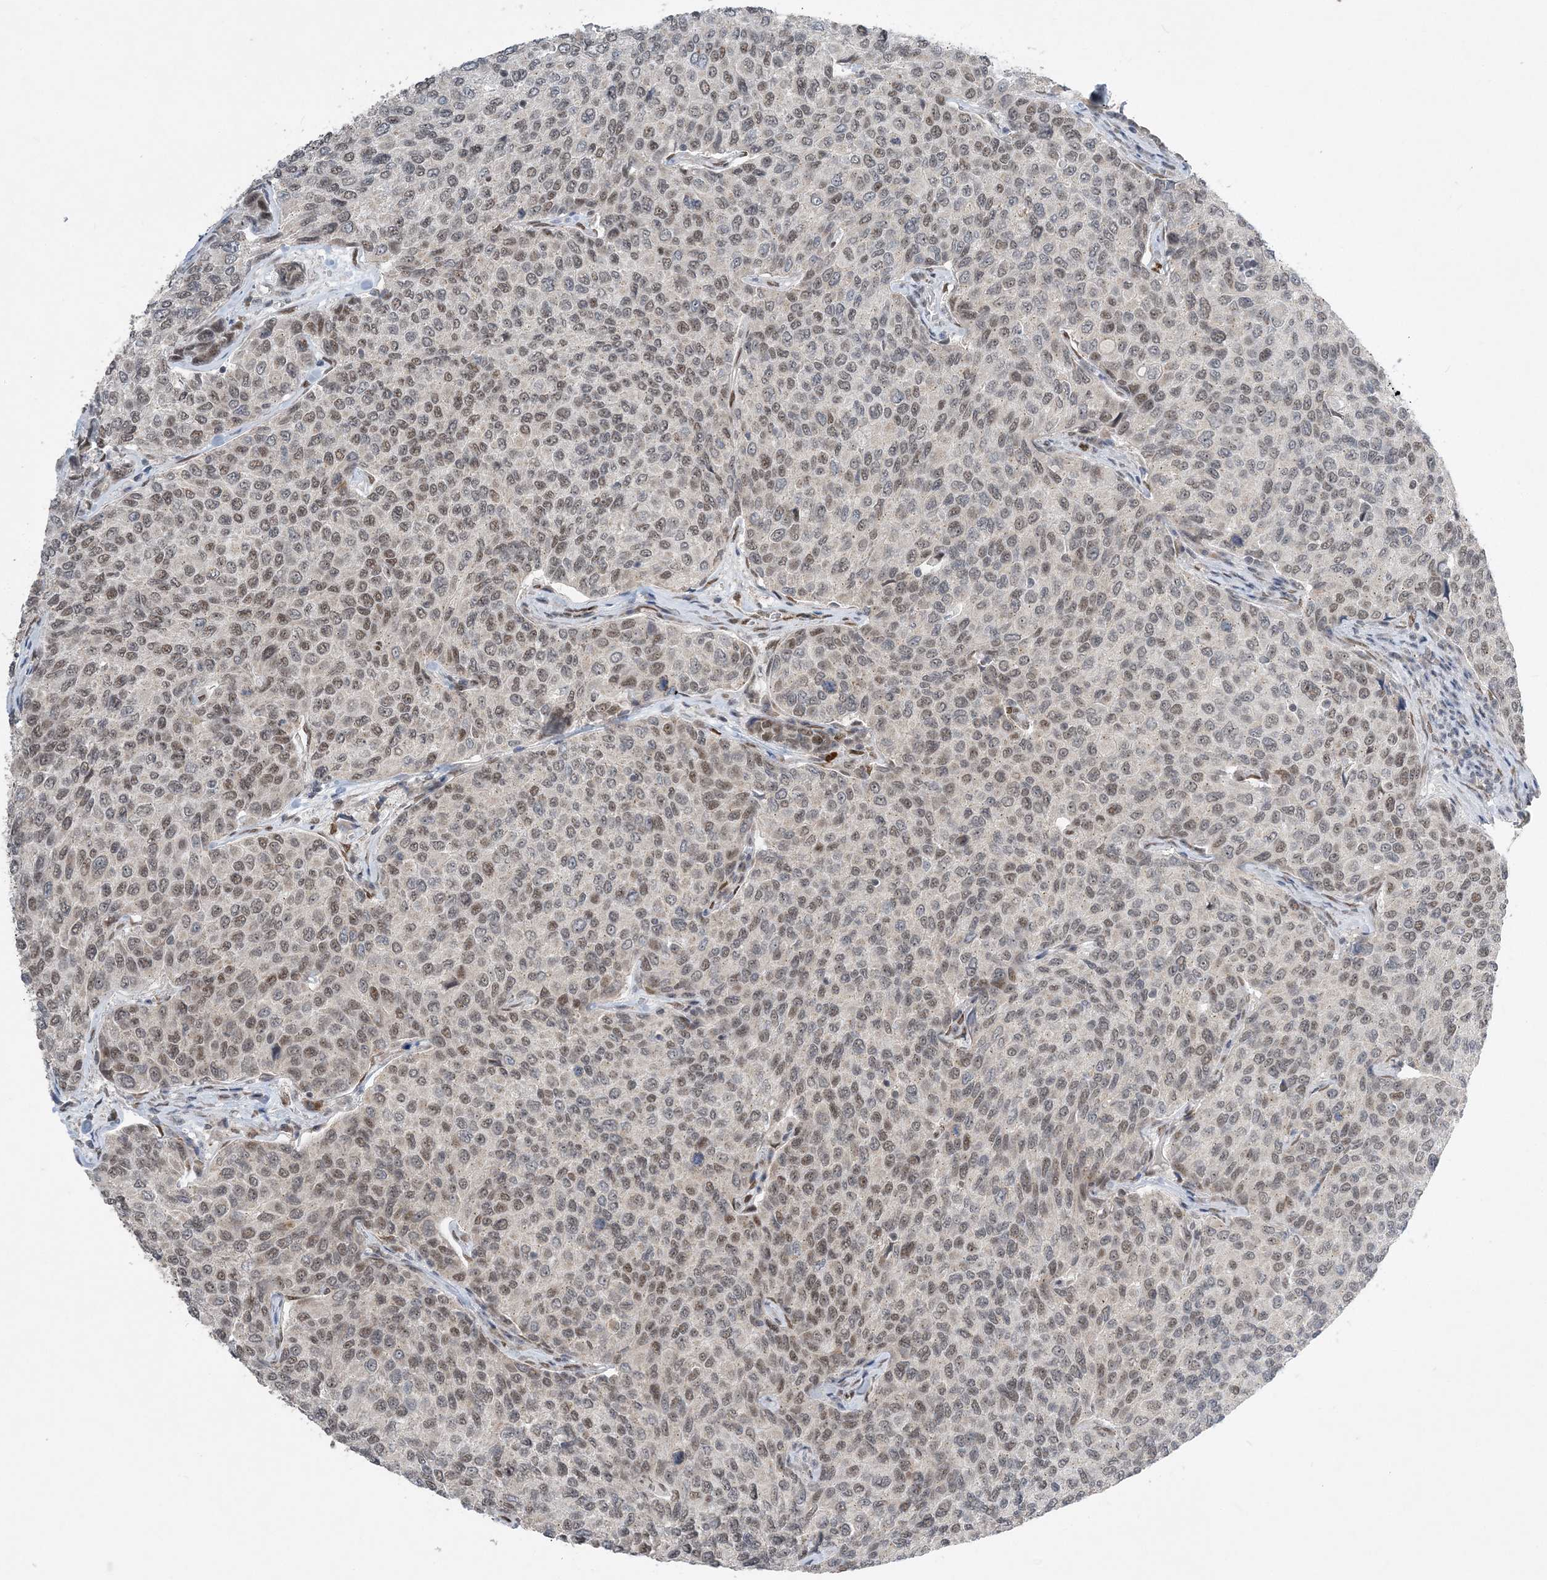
{"staining": {"intensity": "weak", "quantity": ">75%", "location": "nuclear"}, "tissue": "breast cancer", "cell_type": "Tumor cells", "image_type": "cancer", "snomed": [{"axis": "morphology", "description": "Duct carcinoma"}, {"axis": "topography", "description": "Breast"}], "caption": "Immunohistochemistry of human breast cancer (infiltrating ductal carcinoma) displays low levels of weak nuclear staining in about >75% of tumor cells.", "gene": "WAC", "patient": {"sex": "female", "age": 55}}